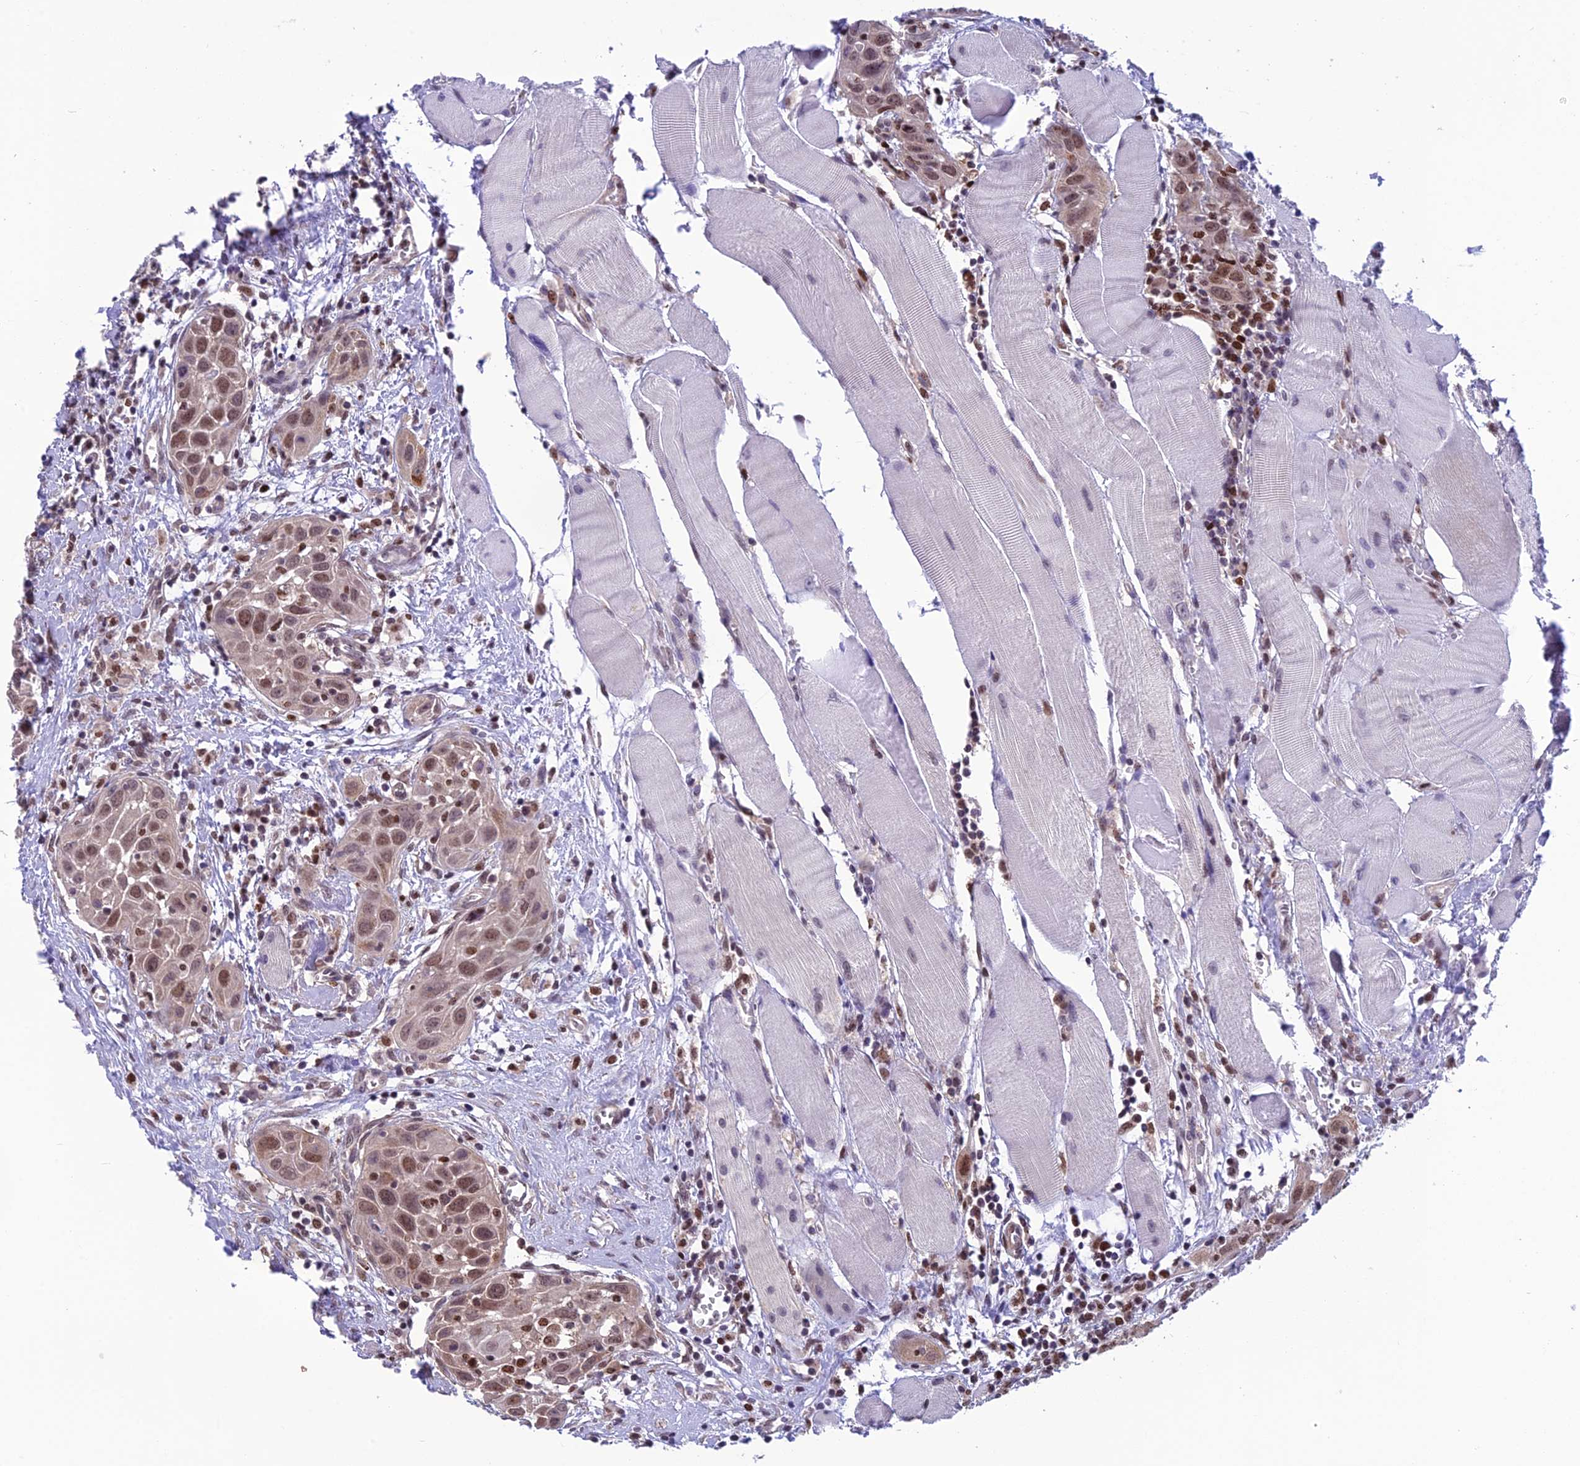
{"staining": {"intensity": "weak", "quantity": ">75%", "location": "cytoplasmic/membranous,nuclear"}, "tissue": "head and neck cancer", "cell_type": "Tumor cells", "image_type": "cancer", "snomed": [{"axis": "morphology", "description": "Squamous cell carcinoma, NOS"}, {"axis": "topography", "description": "Oral tissue"}, {"axis": "topography", "description": "Head-Neck"}], "caption": "High-power microscopy captured an immunohistochemistry image of head and neck cancer, revealing weak cytoplasmic/membranous and nuclear expression in approximately >75% of tumor cells. (DAB IHC with brightfield microscopy, high magnification).", "gene": "MIS12", "patient": {"sex": "female", "age": 50}}